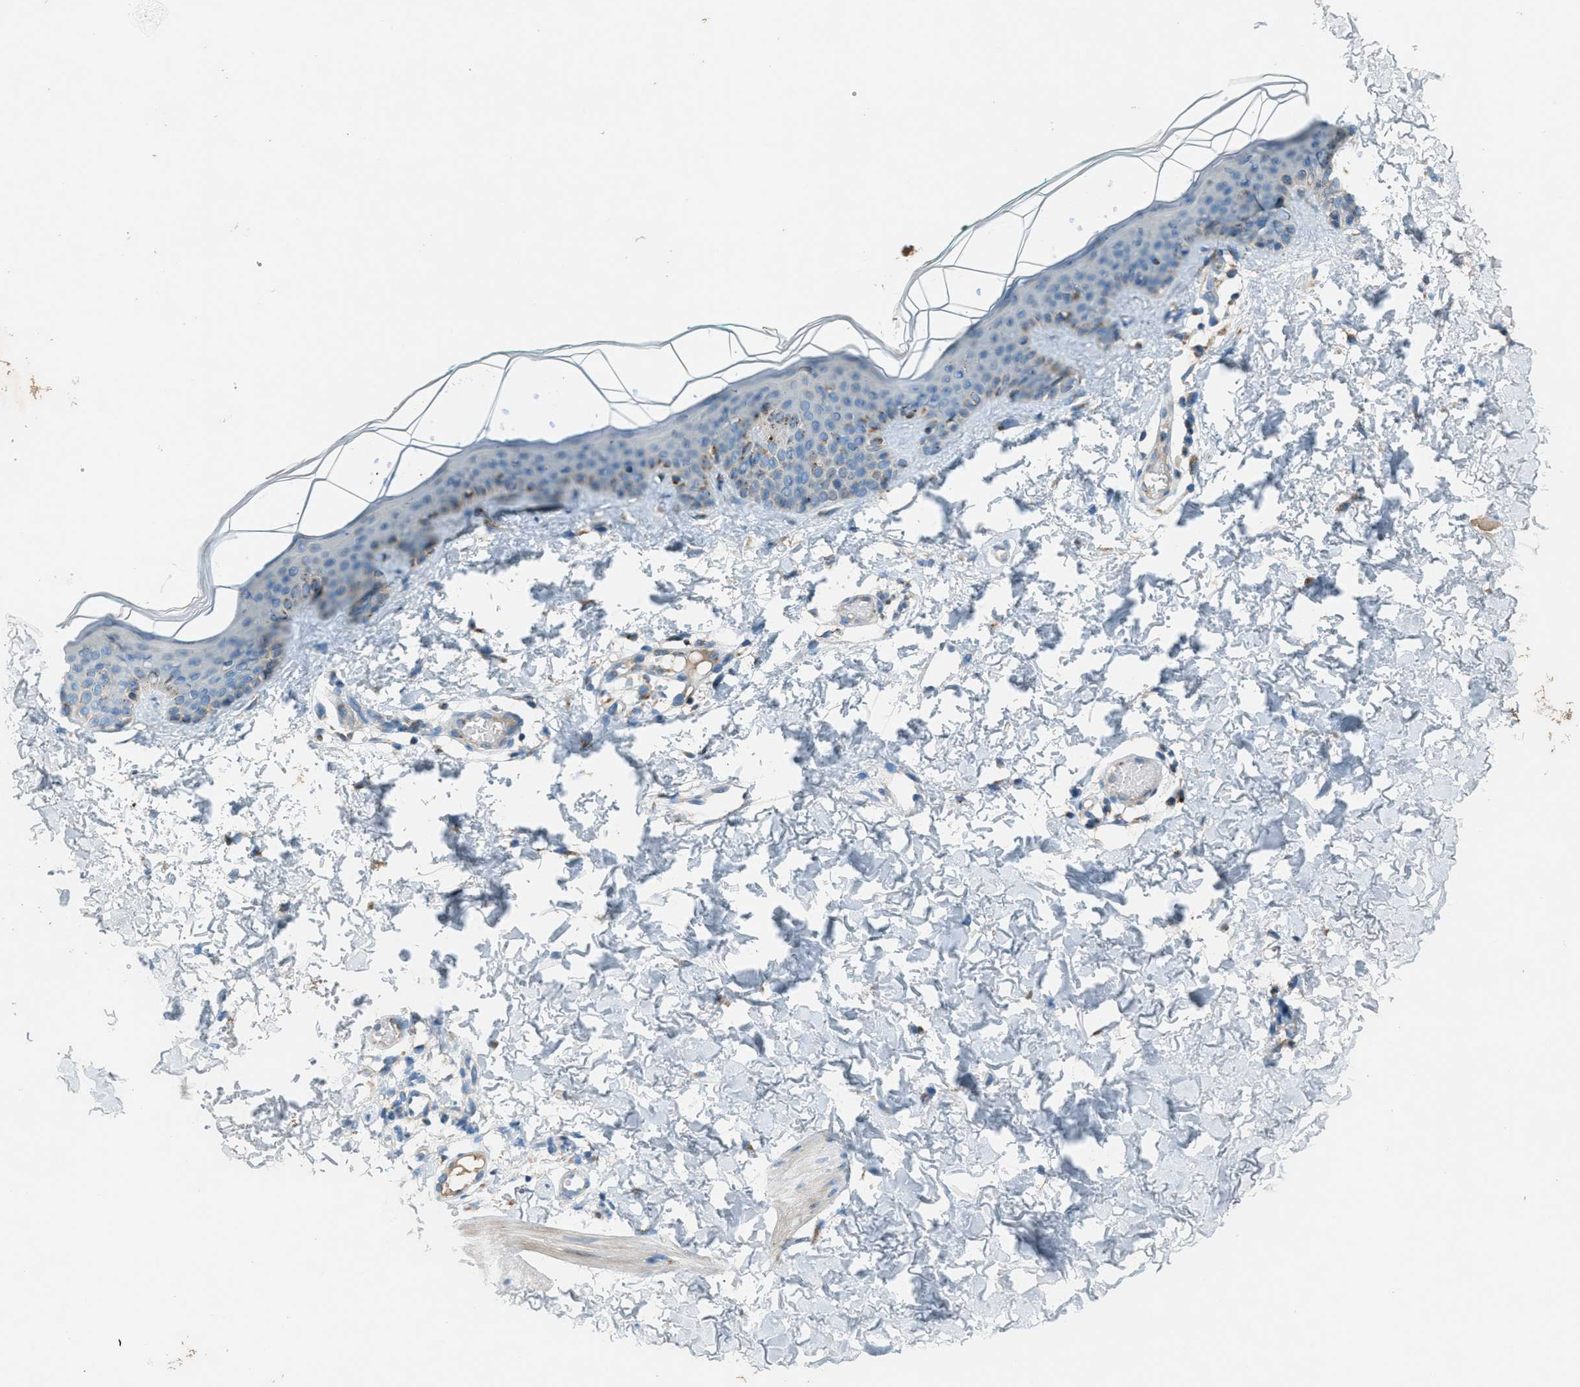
{"staining": {"intensity": "weak", "quantity": "25%-75%", "location": "cytoplasmic/membranous"}, "tissue": "skin", "cell_type": "Fibroblasts", "image_type": "normal", "snomed": [{"axis": "morphology", "description": "Normal tissue, NOS"}, {"axis": "topography", "description": "Skin"}], "caption": "Immunohistochemistry of benign skin demonstrates low levels of weak cytoplasmic/membranous positivity in about 25%-75% of fibroblasts. (IHC, brightfield microscopy, high magnification).", "gene": "BCKDK", "patient": {"sex": "male", "age": 30}}